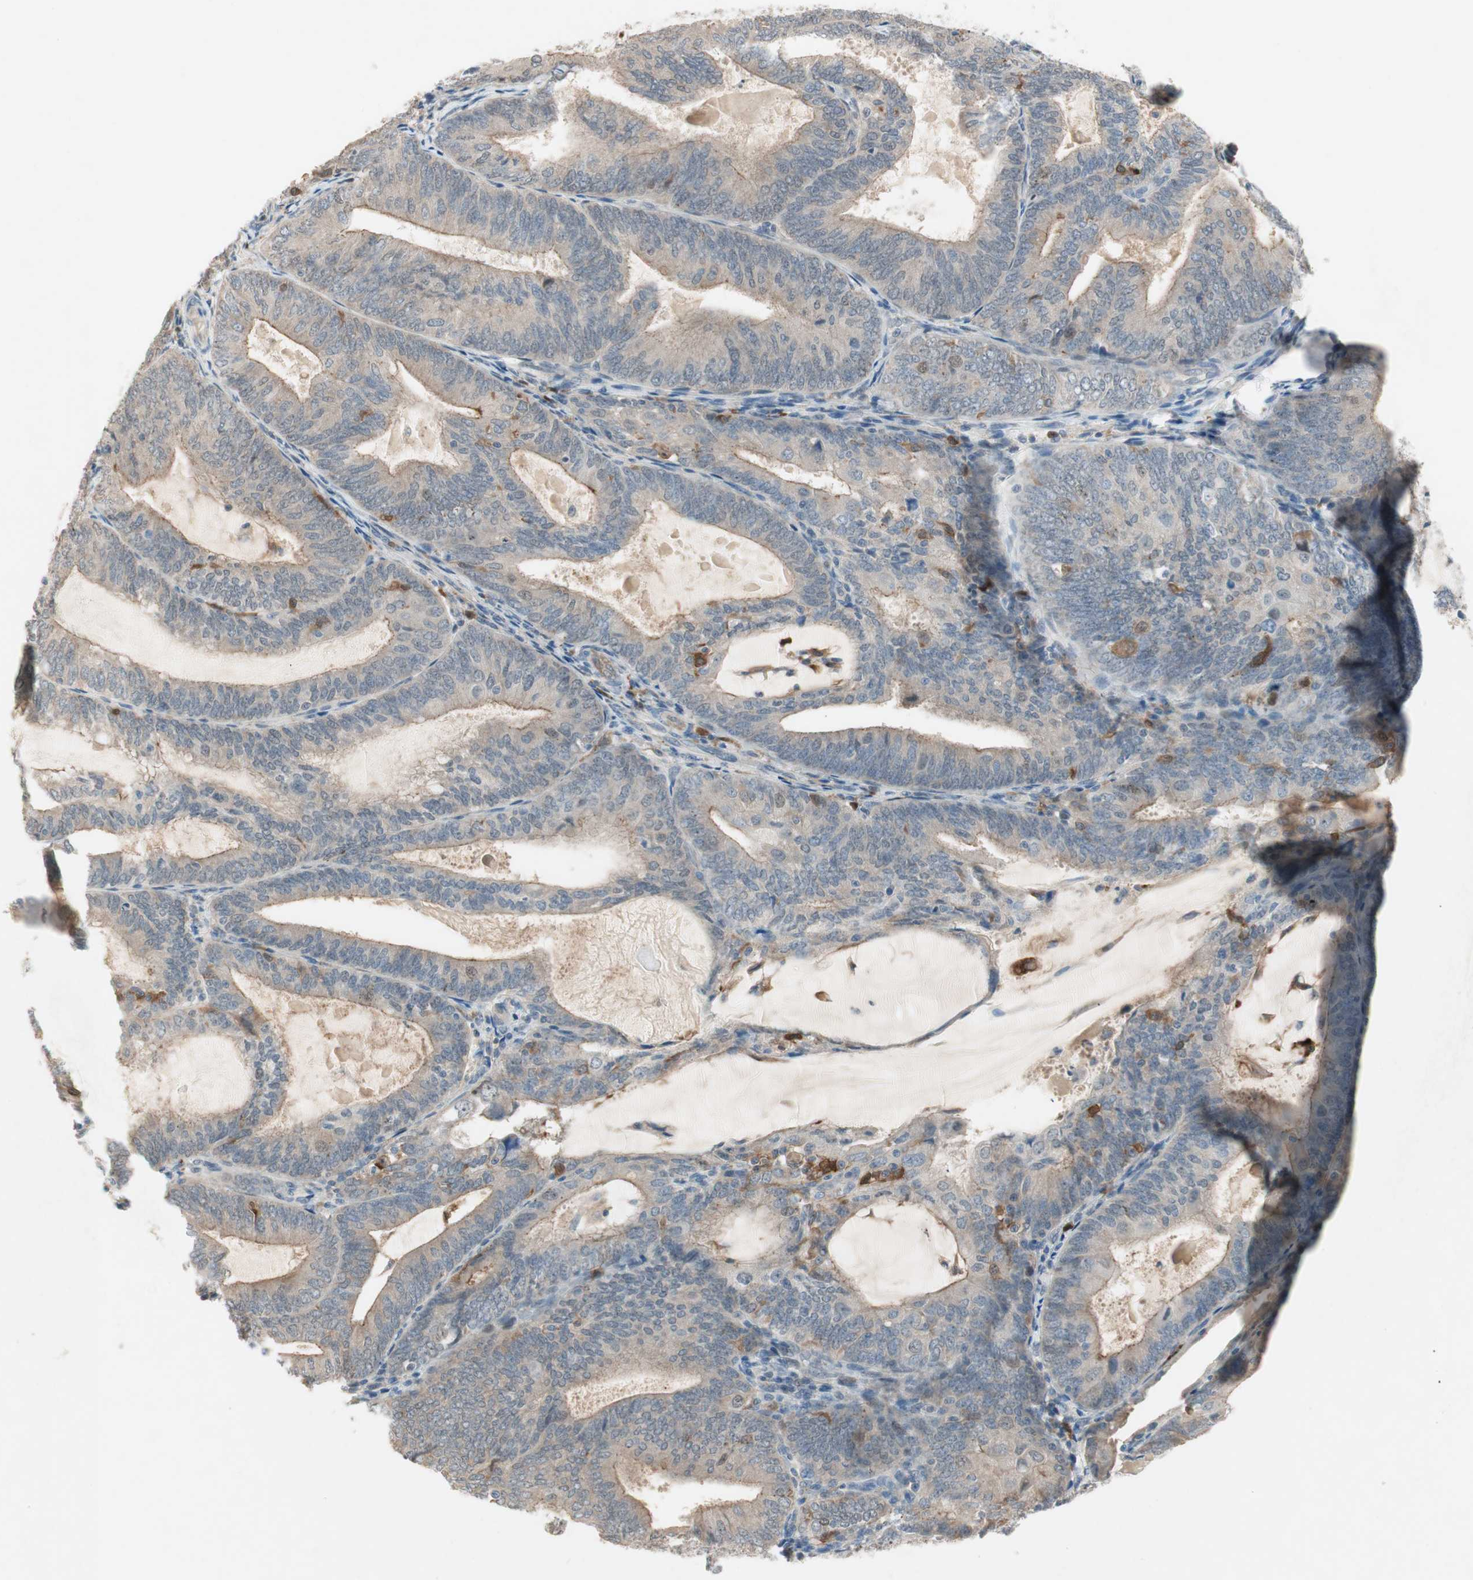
{"staining": {"intensity": "moderate", "quantity": "<25%", "location": "cytoplasmic/membranous"}, "tissue": "endometrial cancer", "cell_type": "Tumor cells", "image_type": "cancer", "snomed": [{"axis": "morphology", "description": "Adenocarcinoma, NOS"}, {"axis": "topography", "description": "Endometrium"}], "caption": "The histopathology image shows a brown stain indicating the presence of a protein in the cytoplasmic/membranous of tumor cells in endometrial adenocarcinoma. The protein is shown in brown color, while the nuclei are stained blue.", "gene": "RTL6", "patient": {"sex": "female", "age": 81}}